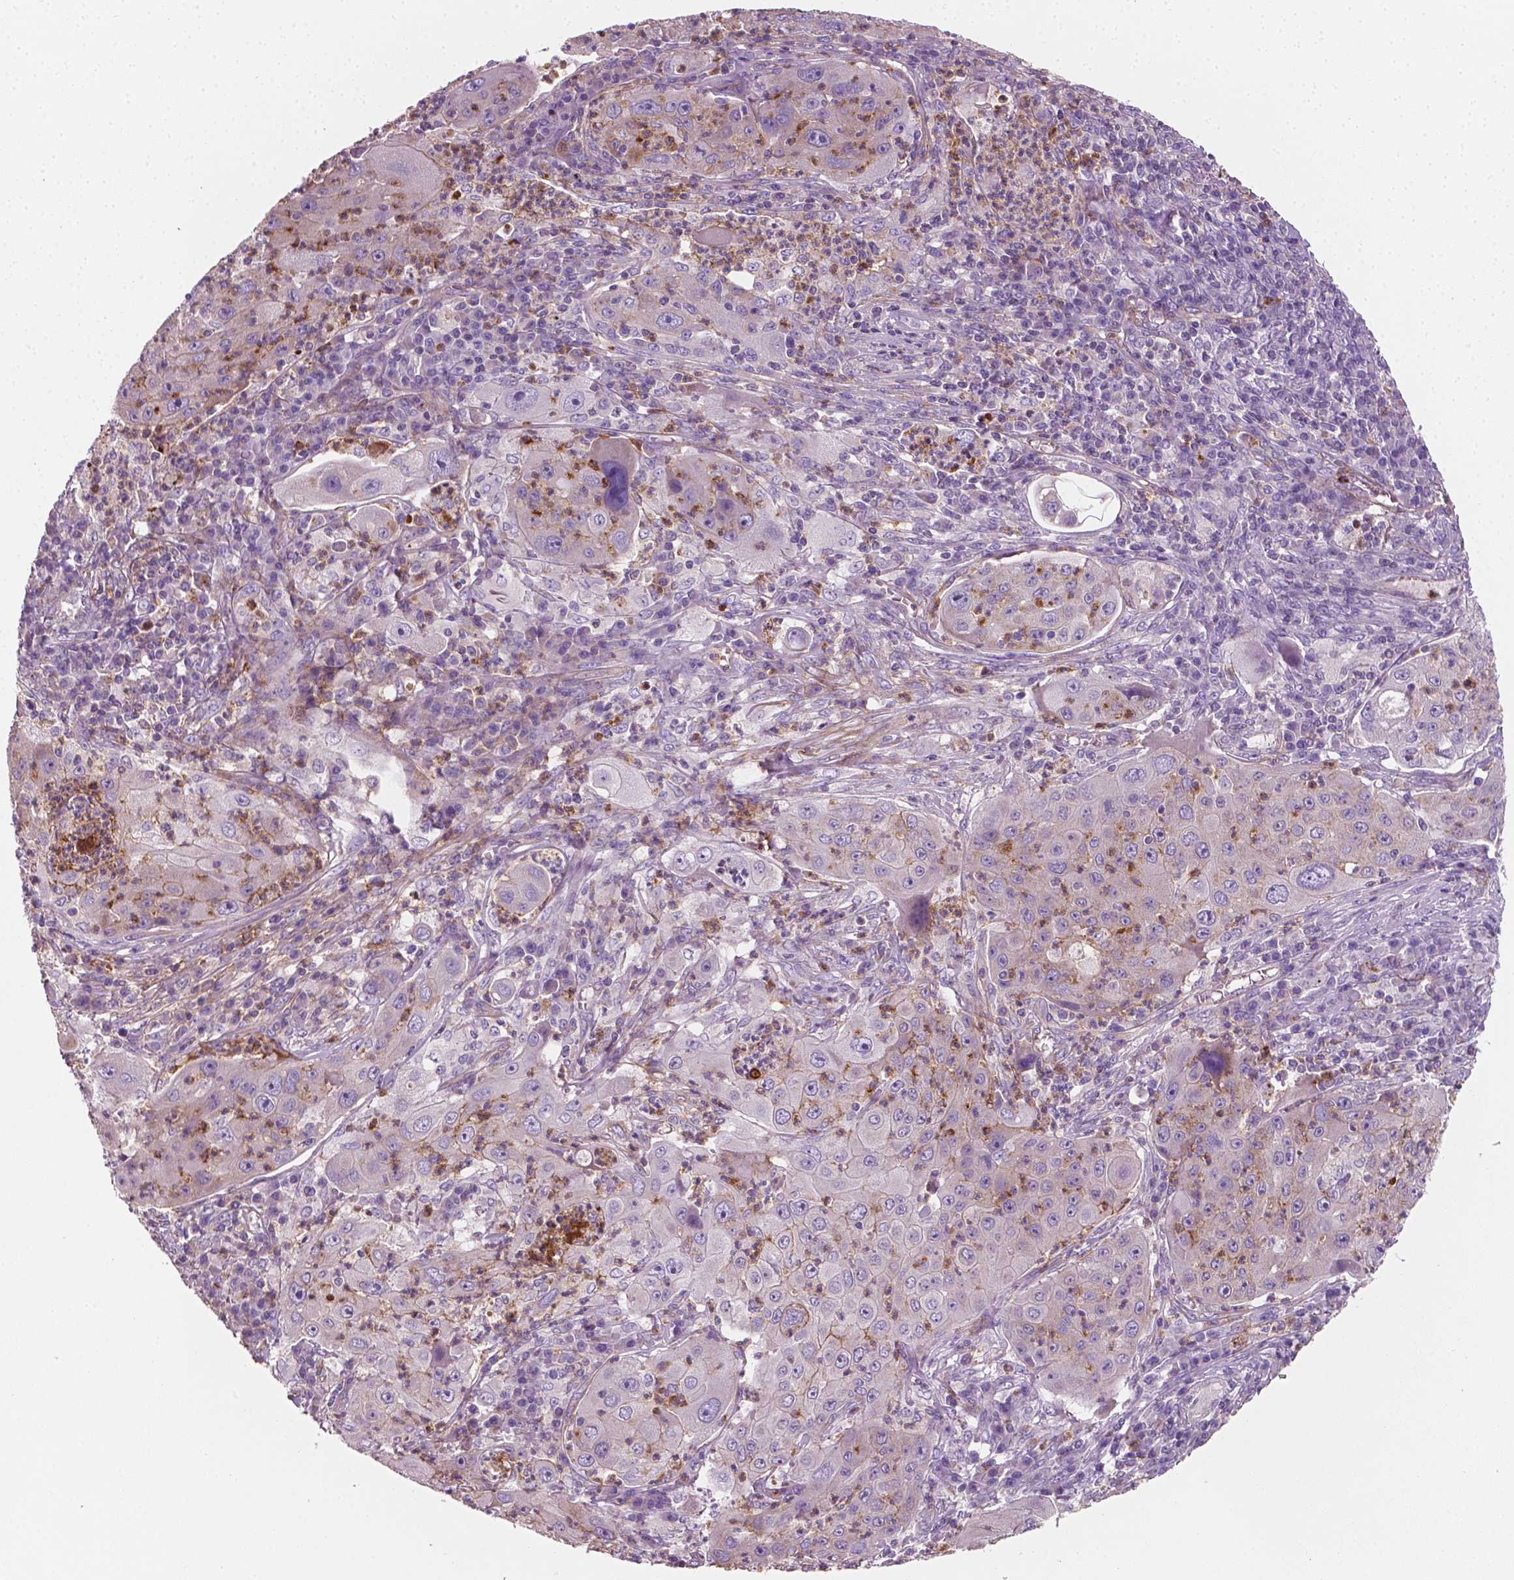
{"staining": {"intensity": "negative", "quantity": "none", "location": "none"}, "tissue": "lung cancer", "cell_type": "Tumor cells", "image_type": "cancer", "snomed": [{"axis": "morphology", "description": "Squamous cell carcinoma, NOS"}, {"axis": "topography", "description": "Lung"}], "caption": "Tumor cells are negative for brown protein staining in lung cancer. (Brightfield microscopy of DAB IHC at high magnification).", "gene": "PTX3", "patient": {"sex": "female", "age": 59}}